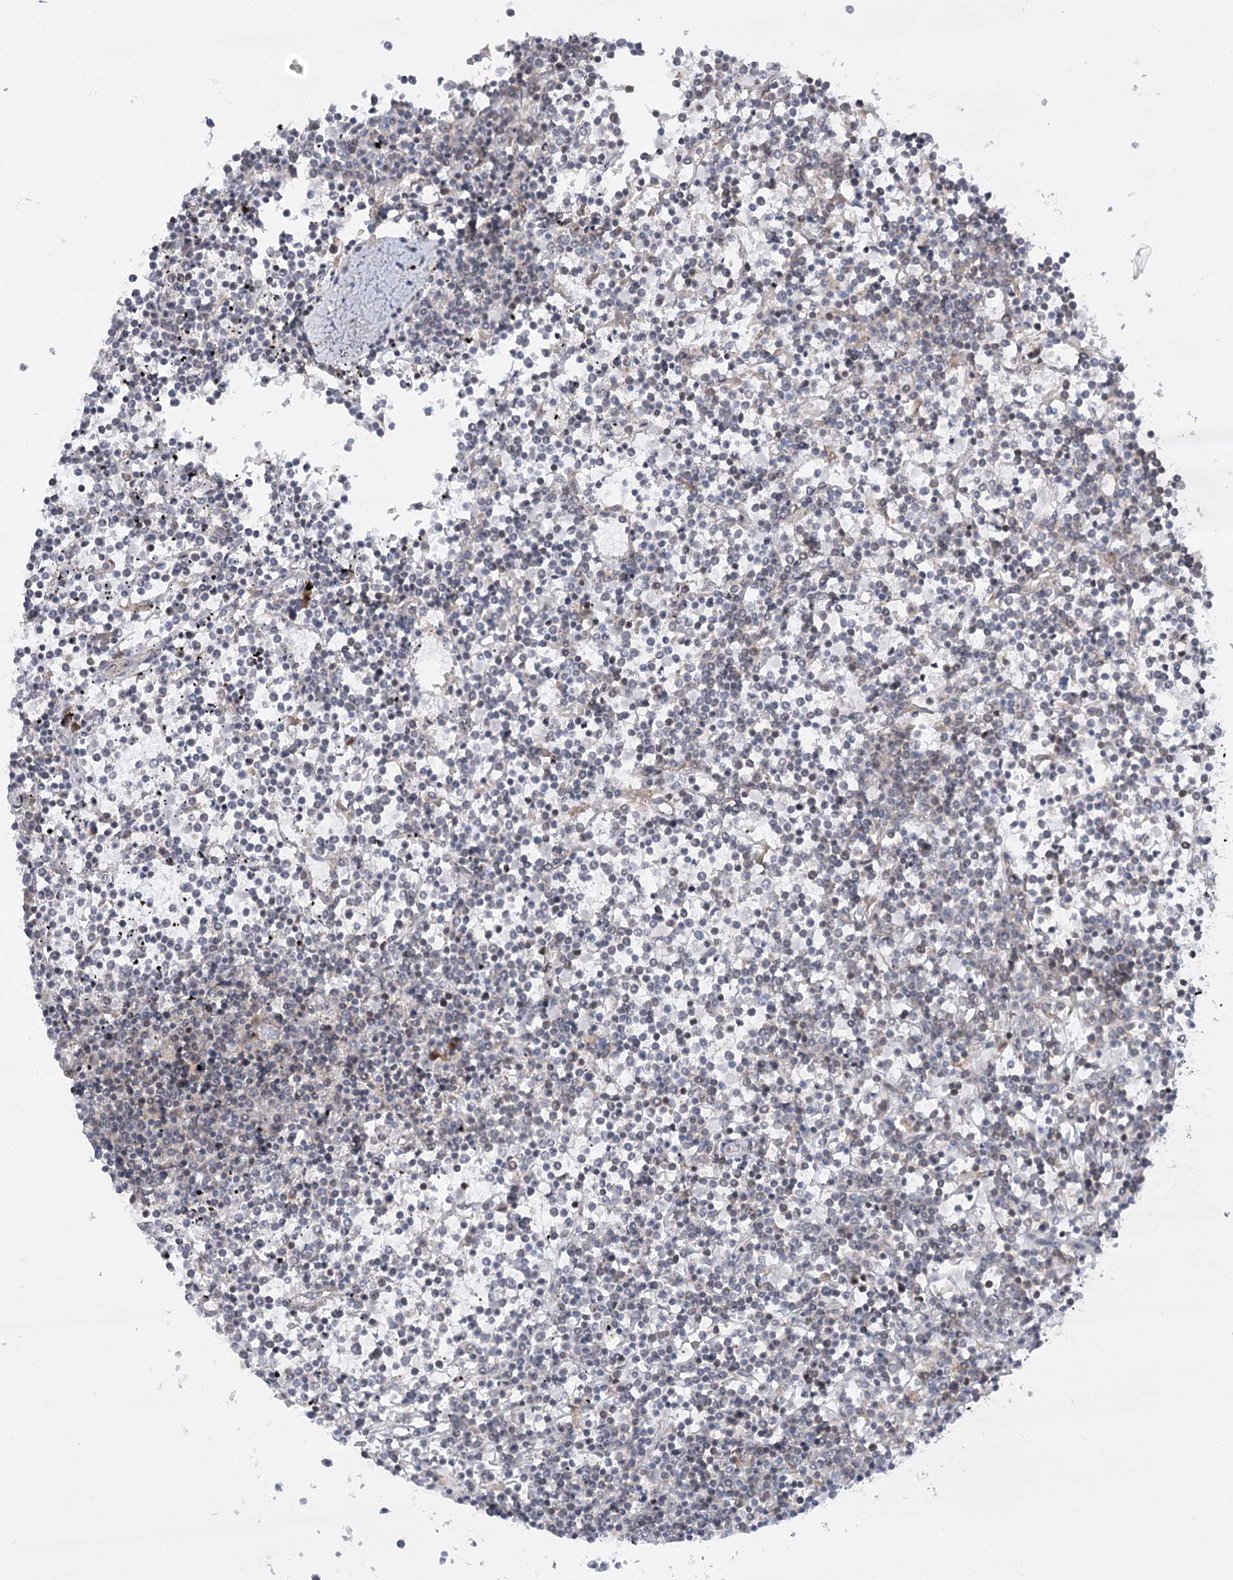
{"staining": {"intensity": "negative", "quantity": "none", "location": "none"}, "tissue": "lymphoma", "cell_type": "Tumor cells", "image_type": "cancer", "snomed": [{"axis": "morphology", "description": "Malignant lymphoma, non-Hodgkin's type, Low grade"}, {"axis": "topography", "description": "Spleen"}], "caption": "IHC image of human lymphoma stained for a protein (brown), which displays no expression in tumor cells.", "gene": "SYTL1", "patient": {"sex": "female", "age": 19}}